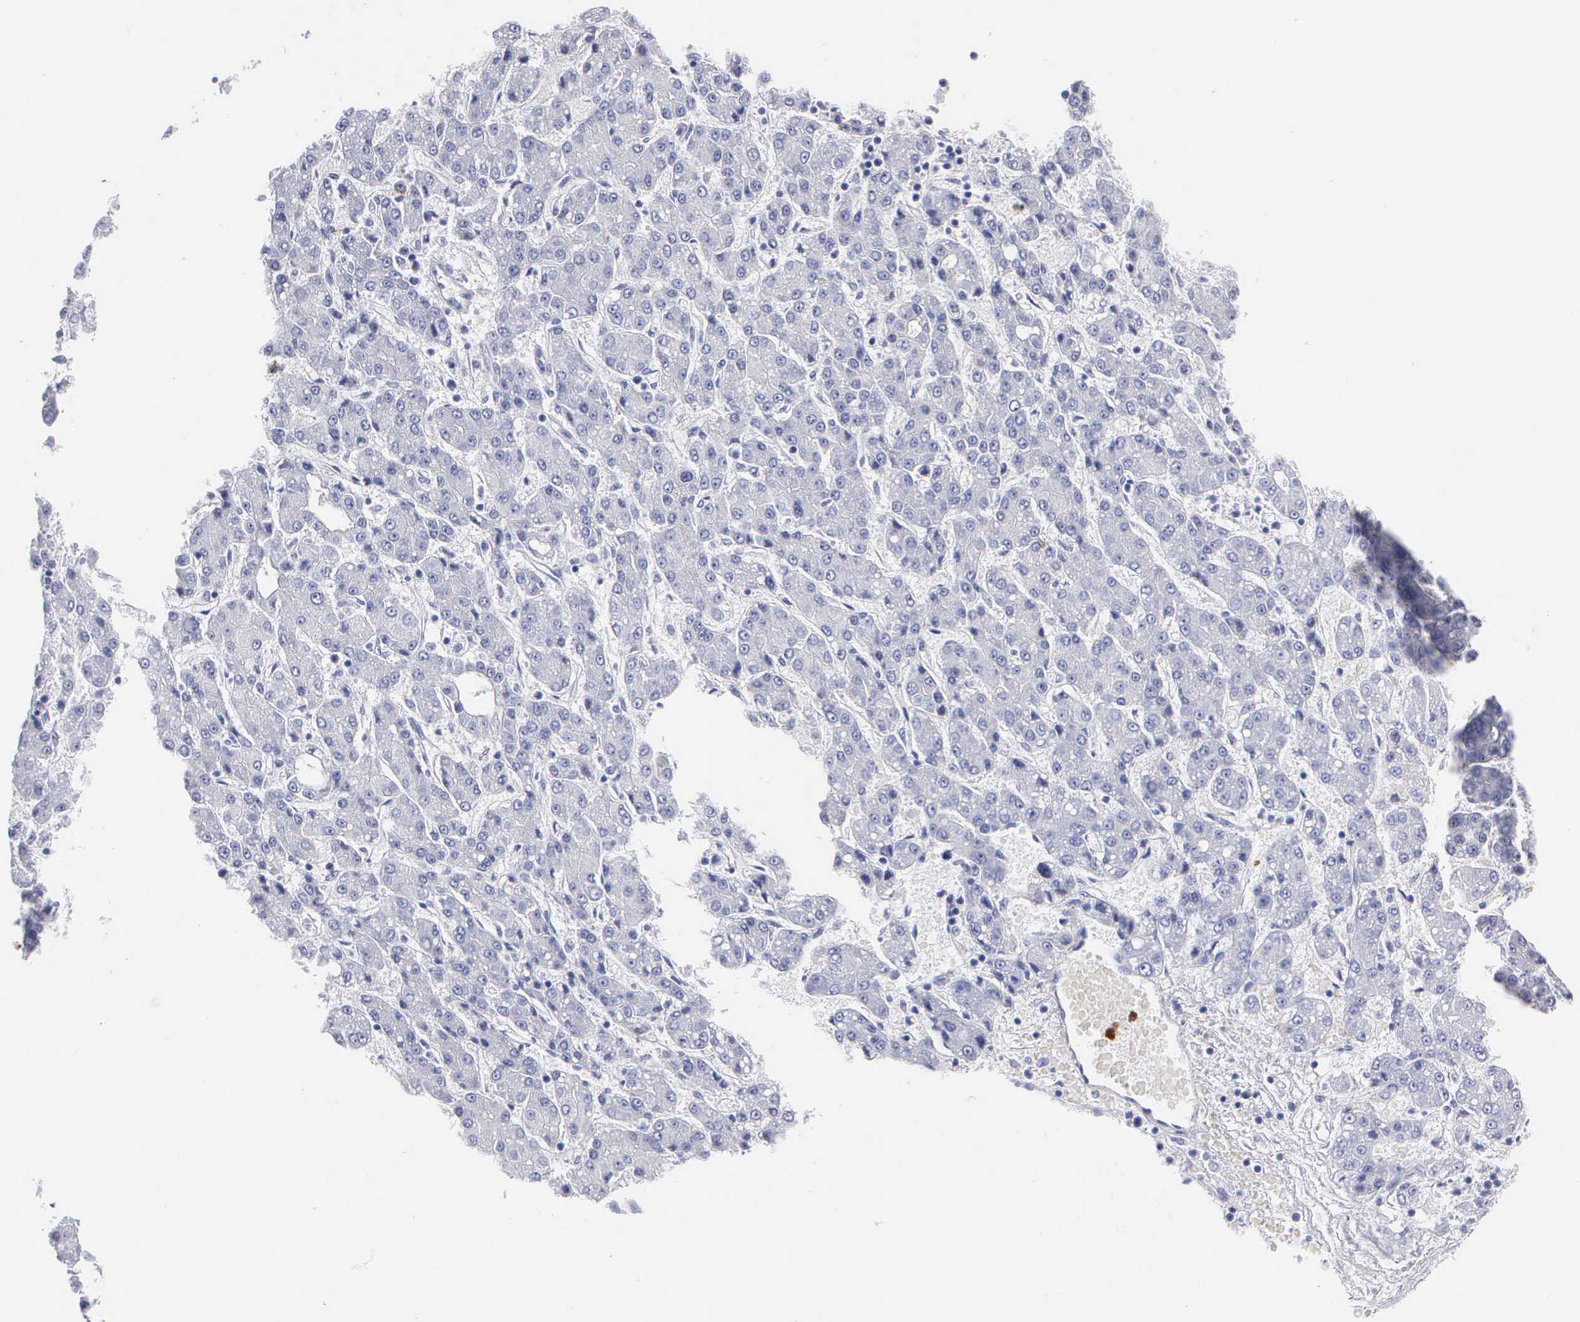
{"staining": {"intensity": "negative", "quantity": "none", "location": "none"}, "tissue": "liver cancer", "cell_type": "Tumor cells", "image_type": "cancer", "snomed": [{"axis": "morphology", "description": "Carcinoma, Hepatocellular, NOS"}, {"axis": "topography", "description": "Liver"}], "caption": "This is a histopathology image of immunohistochemistry staining of liver cancer (hepatocellular carcinoma), which shows no staining in tumor cells. (DAB immunohistochemistry, high magnification).", "gene": "CTSG", "patient": {"sex": "male", "age": 69}}